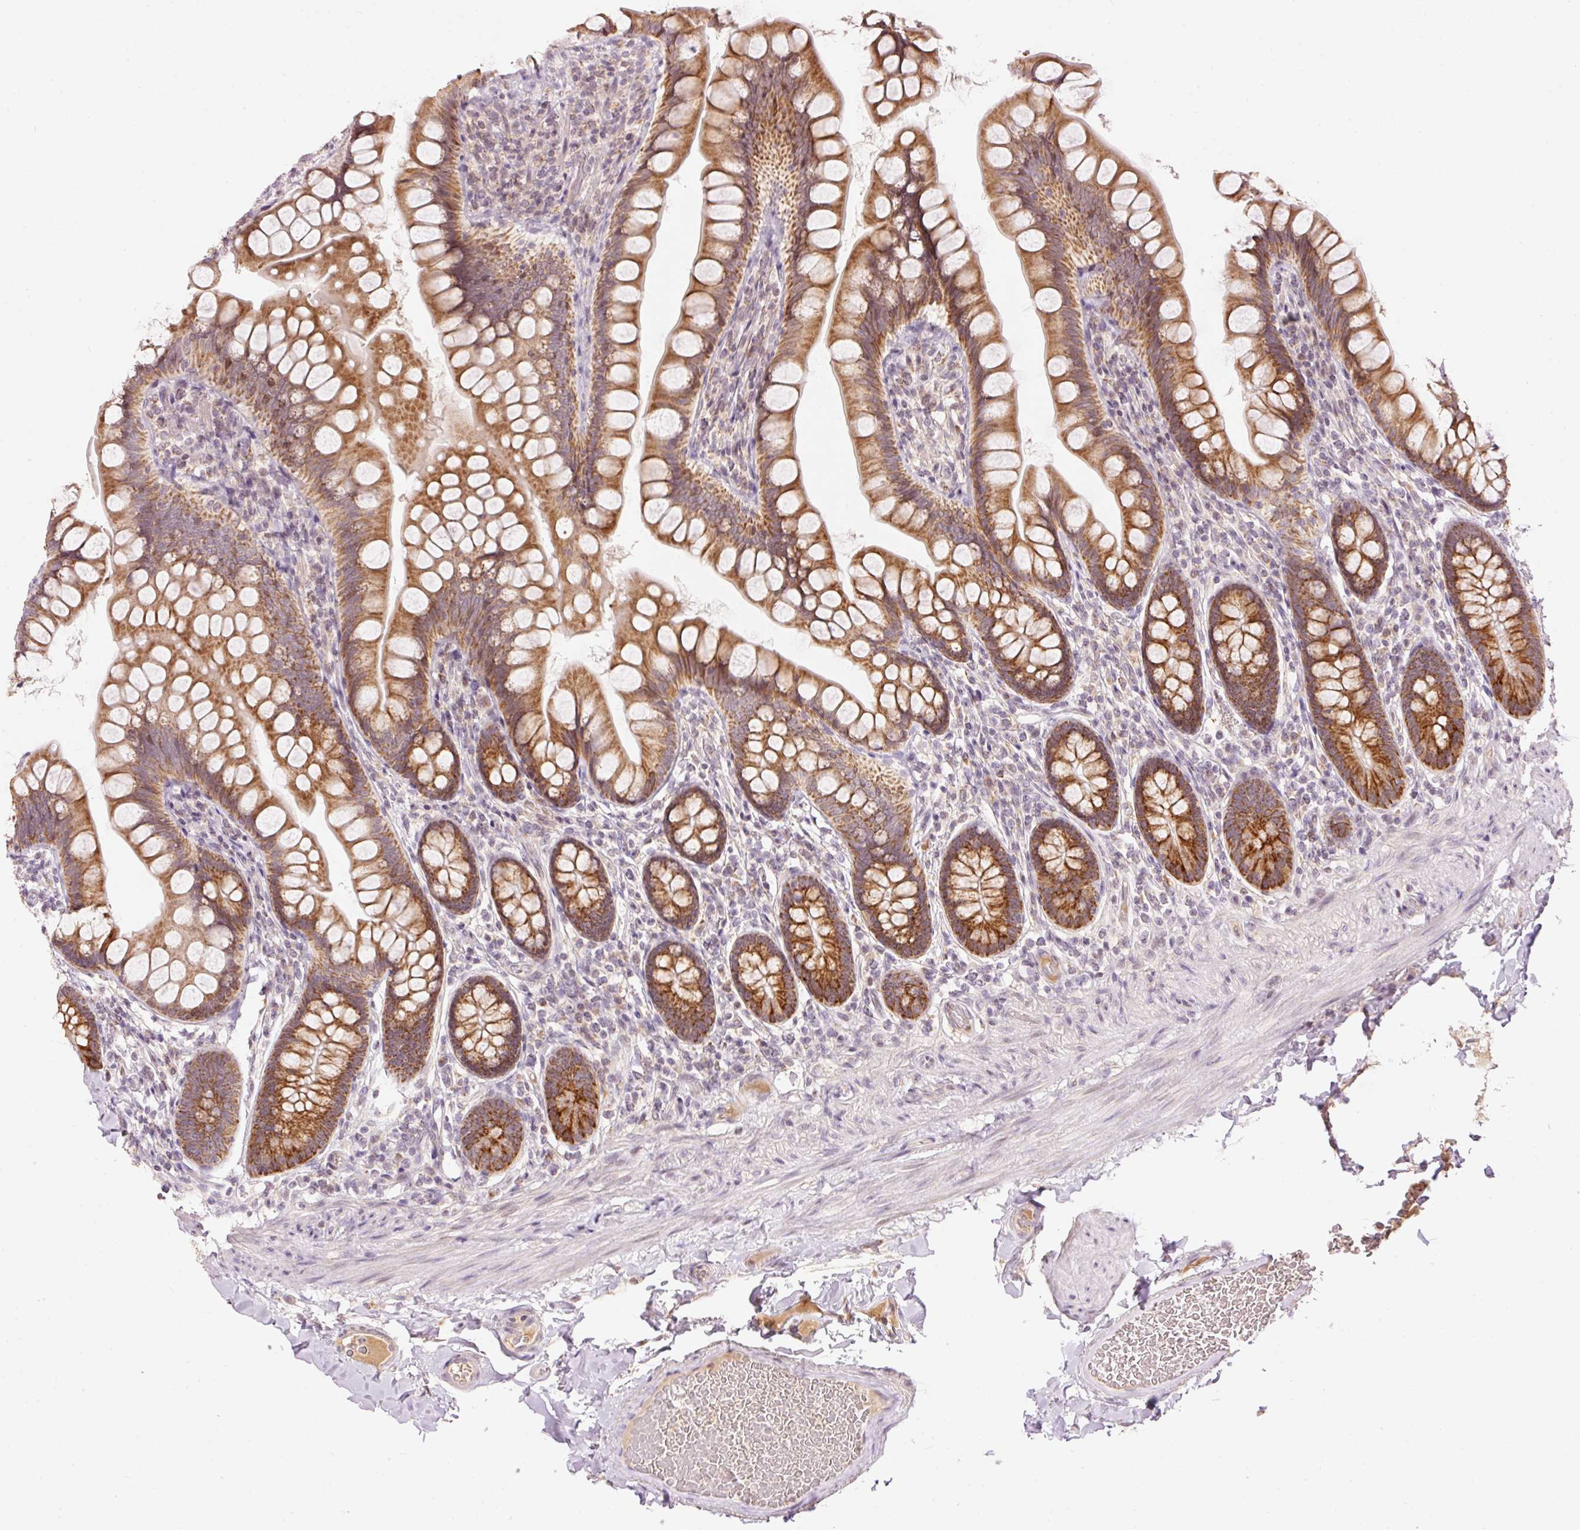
{"staining": {"intensity": "strong", "quantity": ">75%", "location": "cytoplasmic/membranous"}, "tissue": "small intestine", "cell_type": "Glandular cells", "image_type": "normal", "snomed": [{"axis": "morphology", "description": "Normal tissue, NOS"}, {"axis": "topography", "description": "Small intestine"}], "caption": "Protein analysis of unremarkable small intestine demonstrates strong cytoplasmic/membranous expression in approximately >75% of glandular cells. Nuclei are stained in blue.", "gene": "ABHD11", "patient": {"sex": "male", "age": 70}}